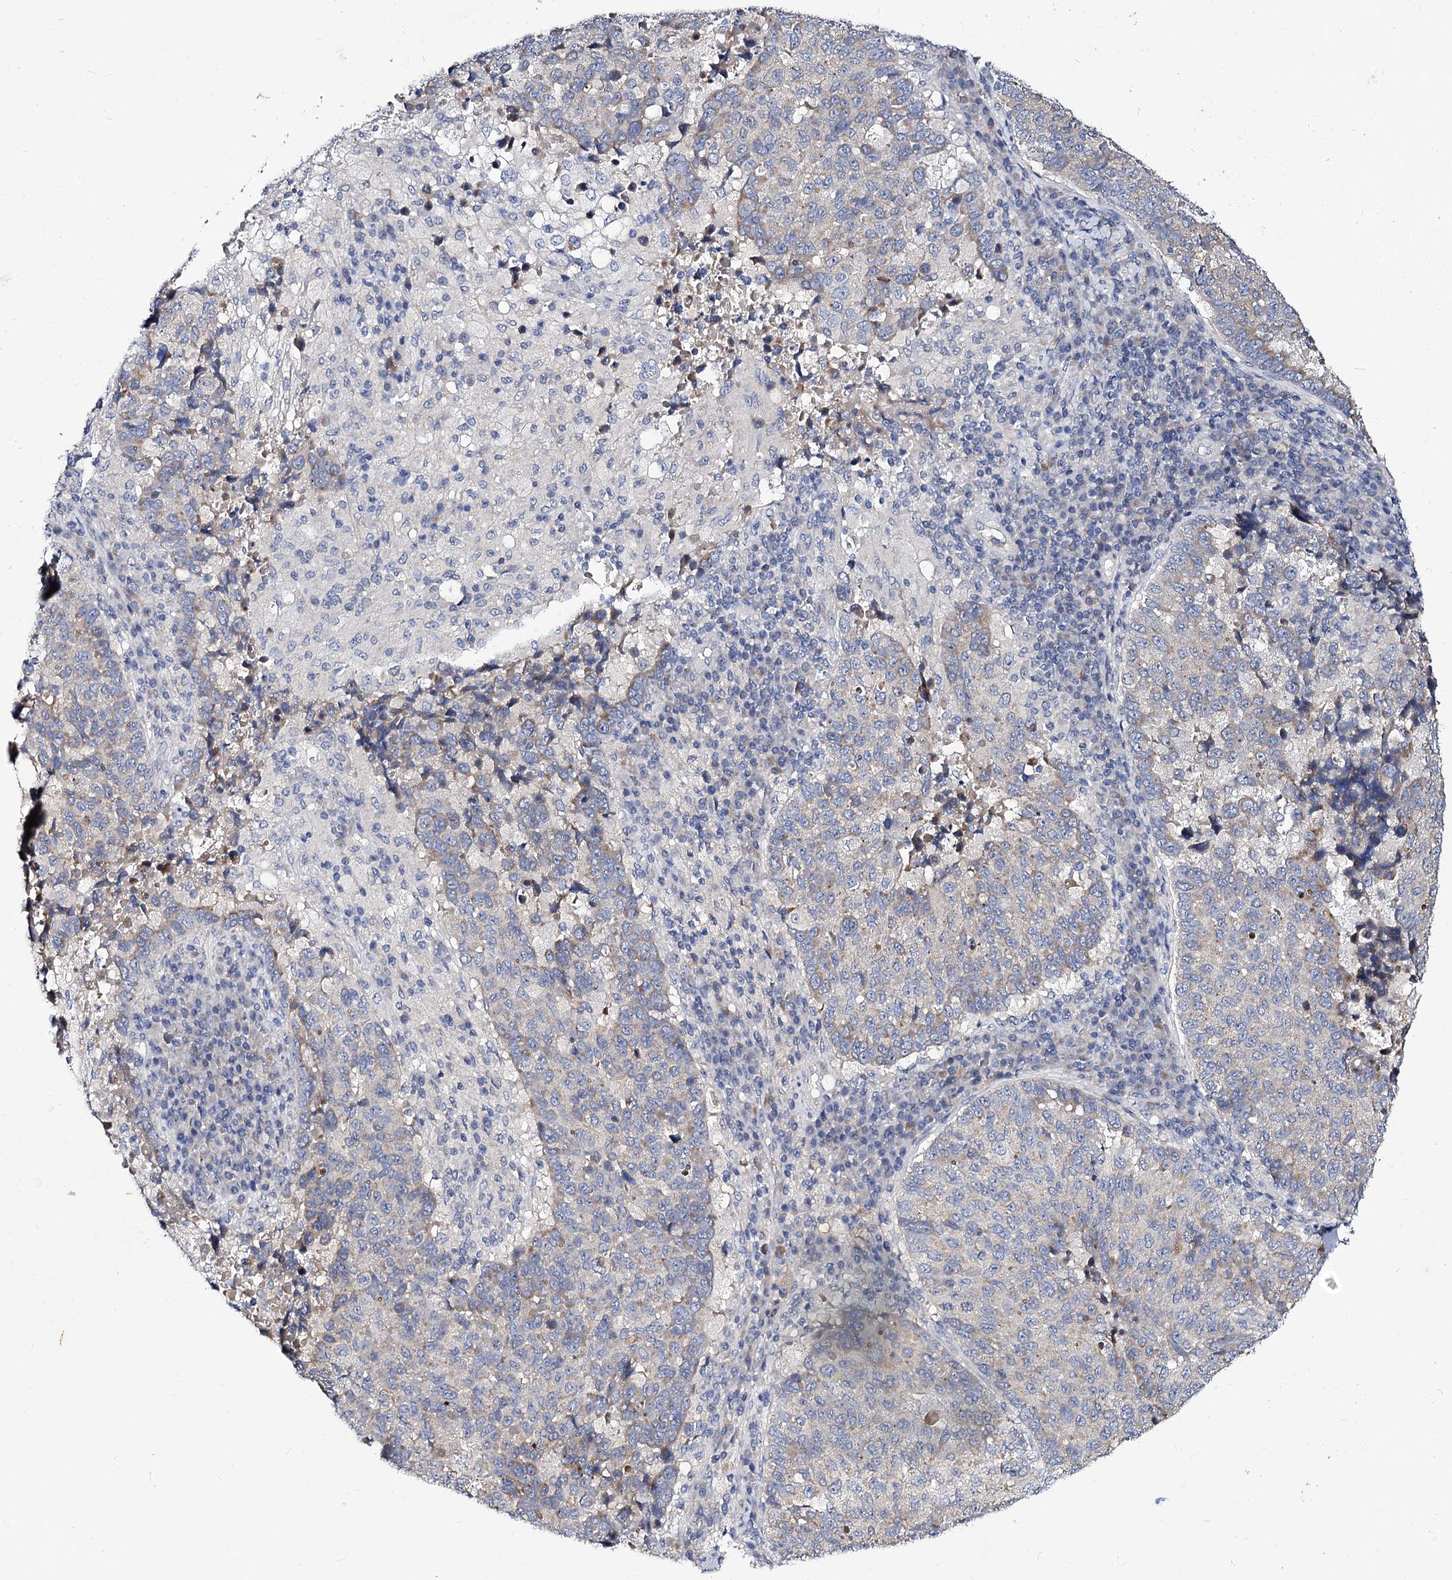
{"staining": {"intensity": "weak", "quantity": "<25%", "location": "cytoplasmic/membranous"}, "tissue": "lung cancer", "cell_type": "Tumor cells", "image_type": "cancer", "snomed": [{"axis": "morphology", "description": "Squamous cell carcinoma, NOS"}, {"axis": "topography", "description": "Lung"}], "caption": "Tumor cells are negative for protein expression in human lung squamous cell carcinoma.", "gene": "PANX2", "patient": {"sex": "male", "age": 73}}